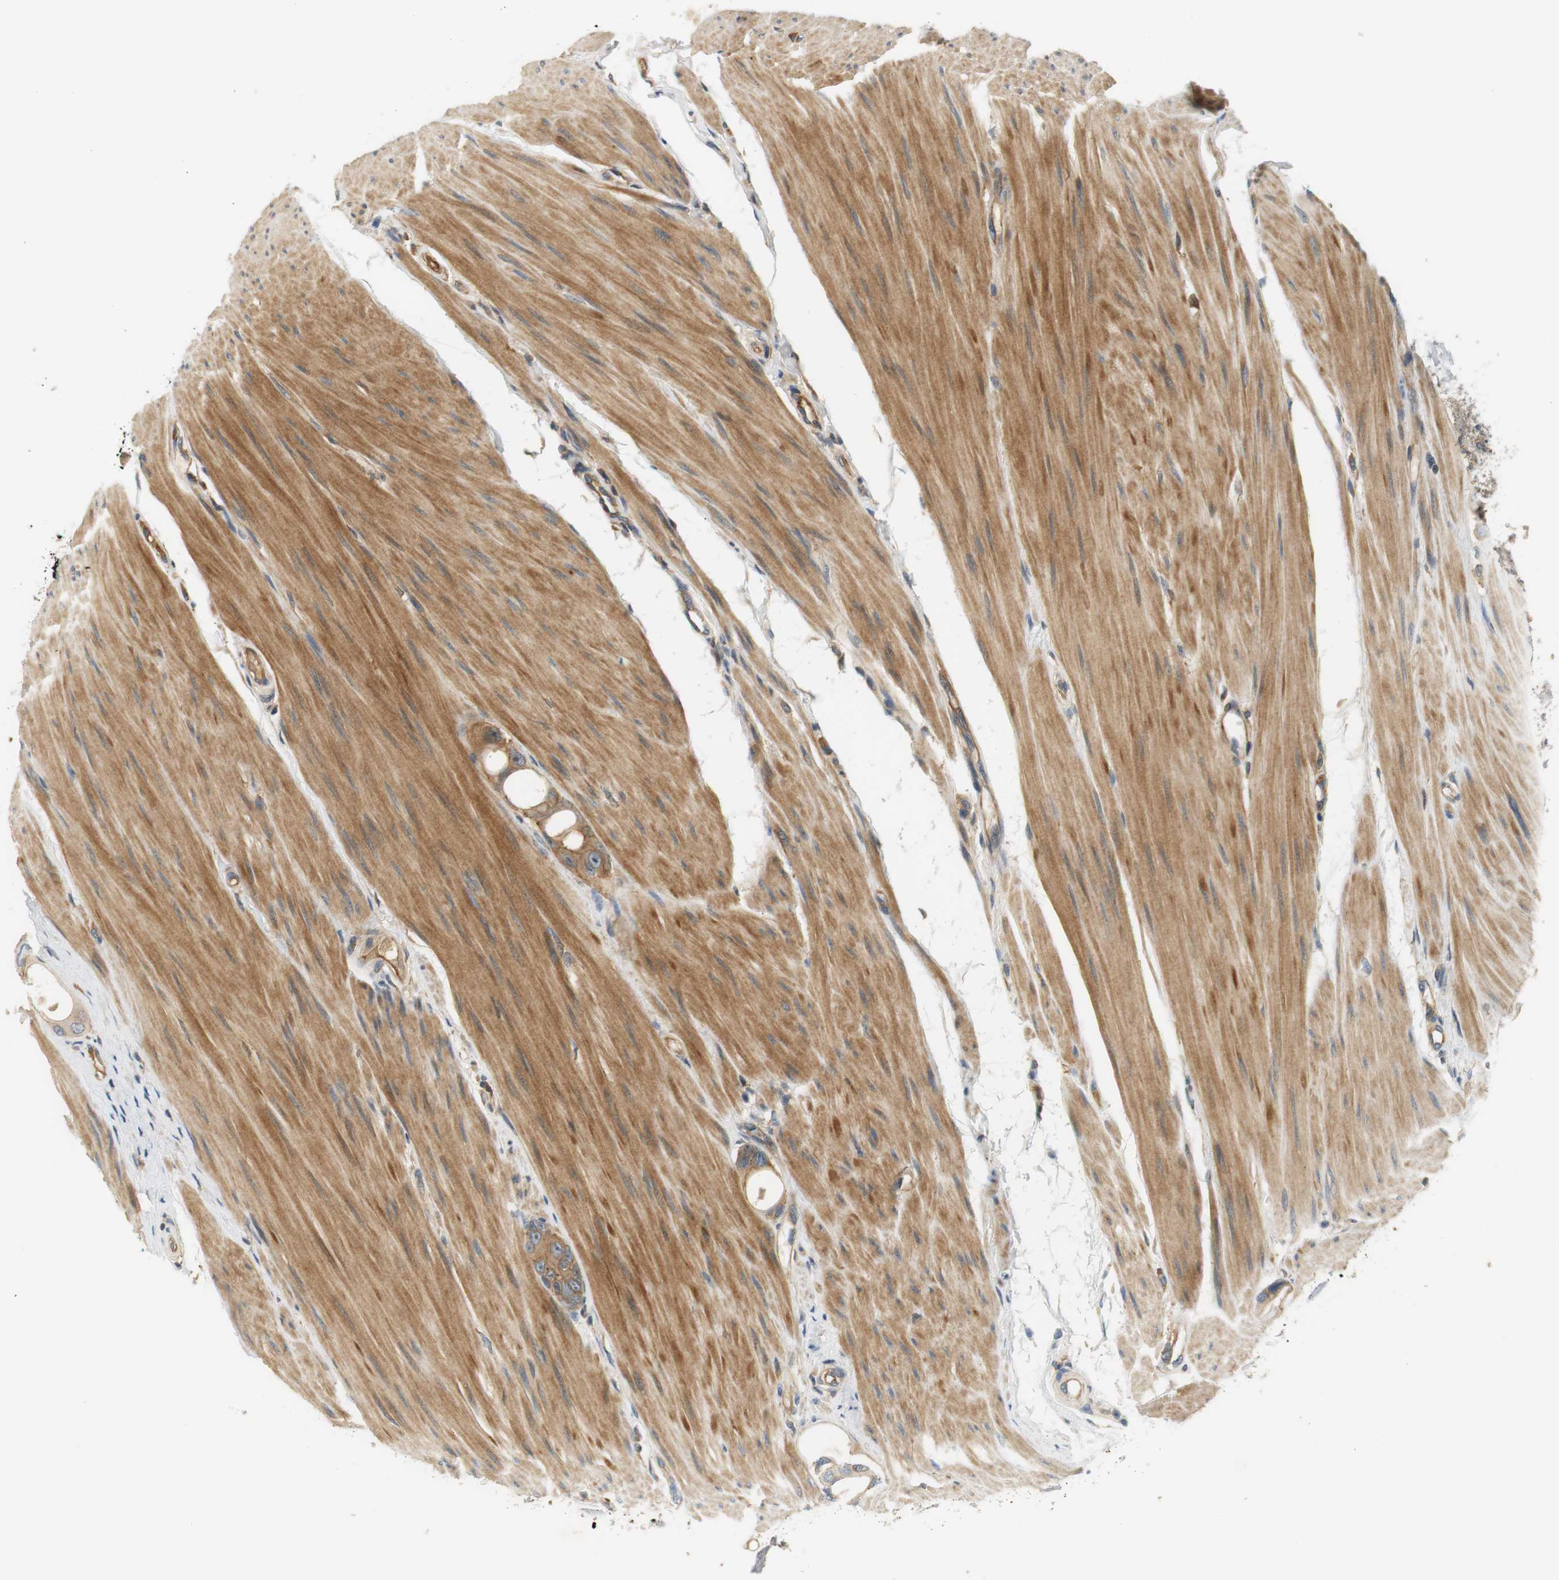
{"staining": {"intensity": "moderate", "quantity": ">75%", "location": "cytoplasmic/membranous"}, "tissue": "colorectal cancer", "cell_type": "Tumor cells", "image_type": "cancer", "snomed": [{"axis": "morphology", "description": "Adenocarcinoma, NOS"}, {"axis": "topography", "description": "Rectum"}], "caption": "An IHC photomicrograph of neoplastic tissue is shown. Protein staining in brown labels moderate cytoplasmic/membranous positivity in colorectal adenocarcinoma within tumor cells. Immunohistochemistry stains the protein of interest in brown and the nuclei are stained blue.", "gene": "SH3GLB1", "patient": {"sex": "male", "age": 51}}